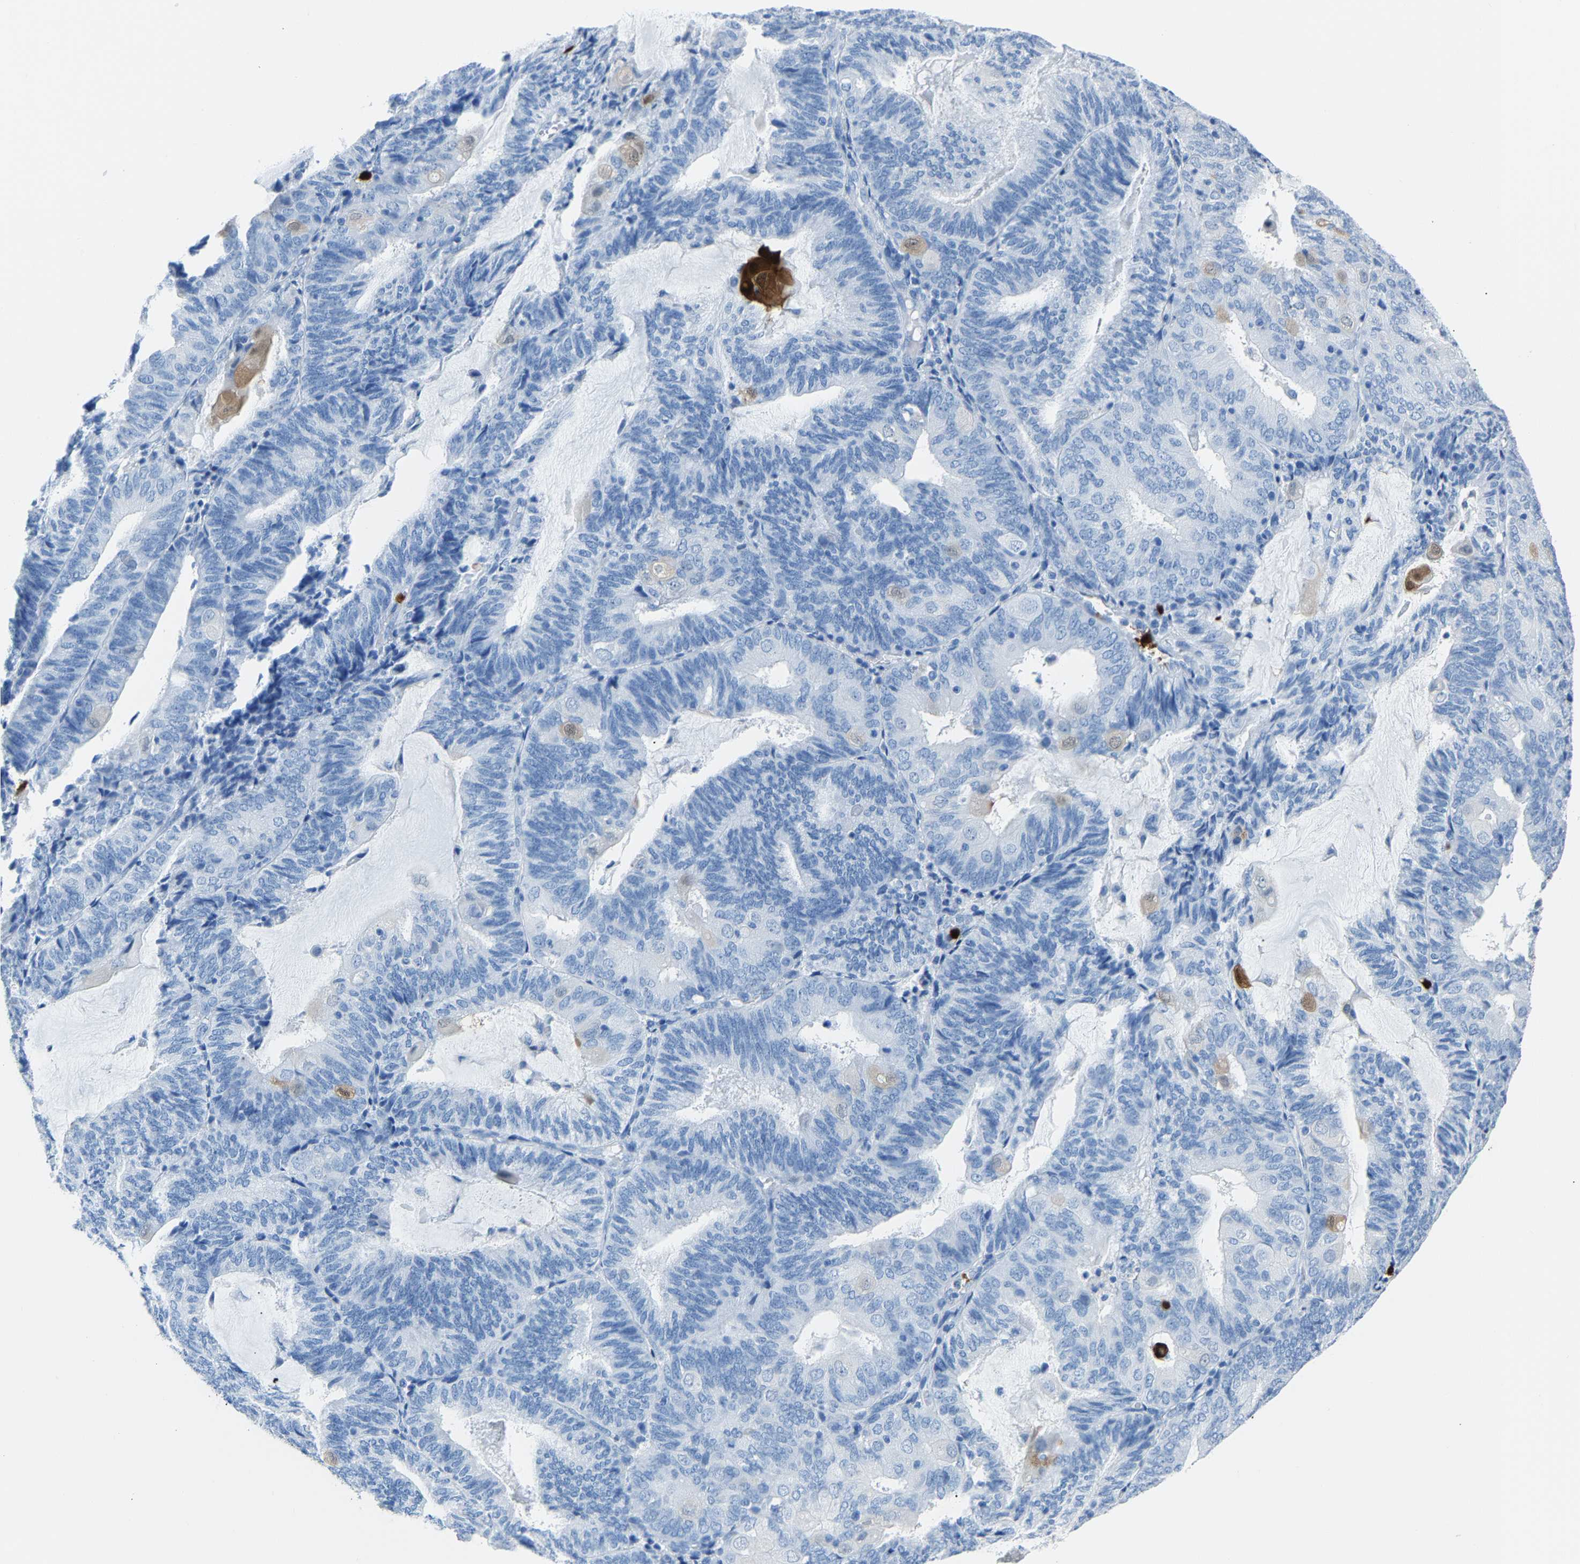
{"staining": {"intensity": "moderate", "quantity": "<25%", "location": "cytoplasmic/membranous,nuclear"}, "tissue": "endometrial cancer", "cell_type": "Tumor cells", "image_type": "cancer", "snomed": [{"axis": "morphology", "description": "Adenocarcinoma, NOS"}, {"axis": "topography", "description": "Endometrium"}], "caption": "High-power microscopy captured an IHC image of endometrial cancer (adenocarcinoma), revealing moderate cytoplasmic/membranous and nuclear expression in approximately <25% of tumor cells.", "gene": "S100P", "patient": {"sex": "female", "age": 81}}